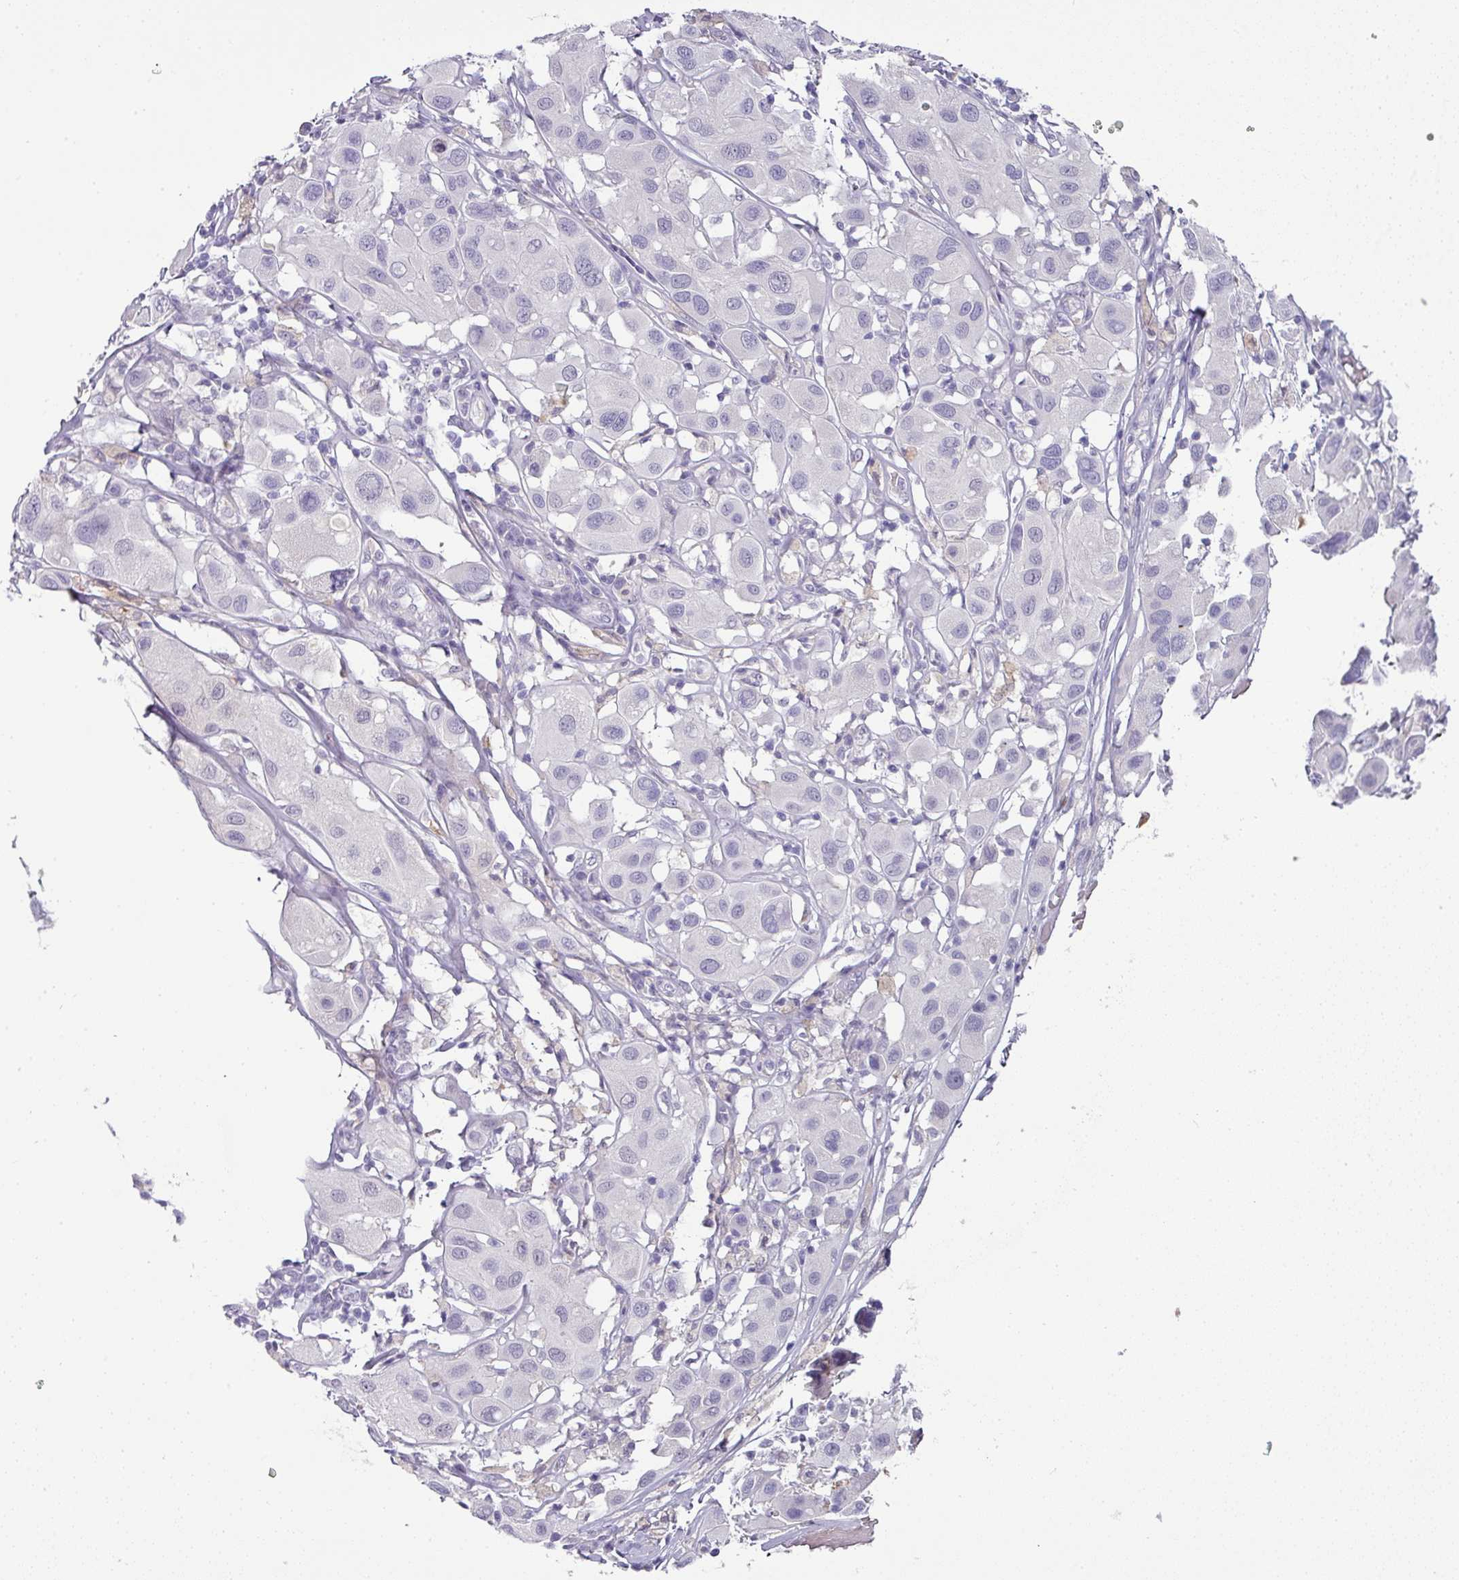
{"staining": {"intensity": "negative", "quantity": "none", "location": "none"}, "tissue": "melanoma", "cell_type": "Tumor cells", "image_type": "cancer", "snomed": [{"axis": "morphology", "description": "Malignant melanoma, Metastatic site"}, {"axis": "topography", "description": "Skin"}], "caption": "A high-resolution micrograph shows immunohistochemistry staining of malignant melanoma (metastatic site), which demonstrates no significant staining in tumor cells. (DAB immunohistochemistry (IHC) with hematoxylin counter stain).", "gene": "FGF17", "patient": {"sex": "male", "age": 41}}